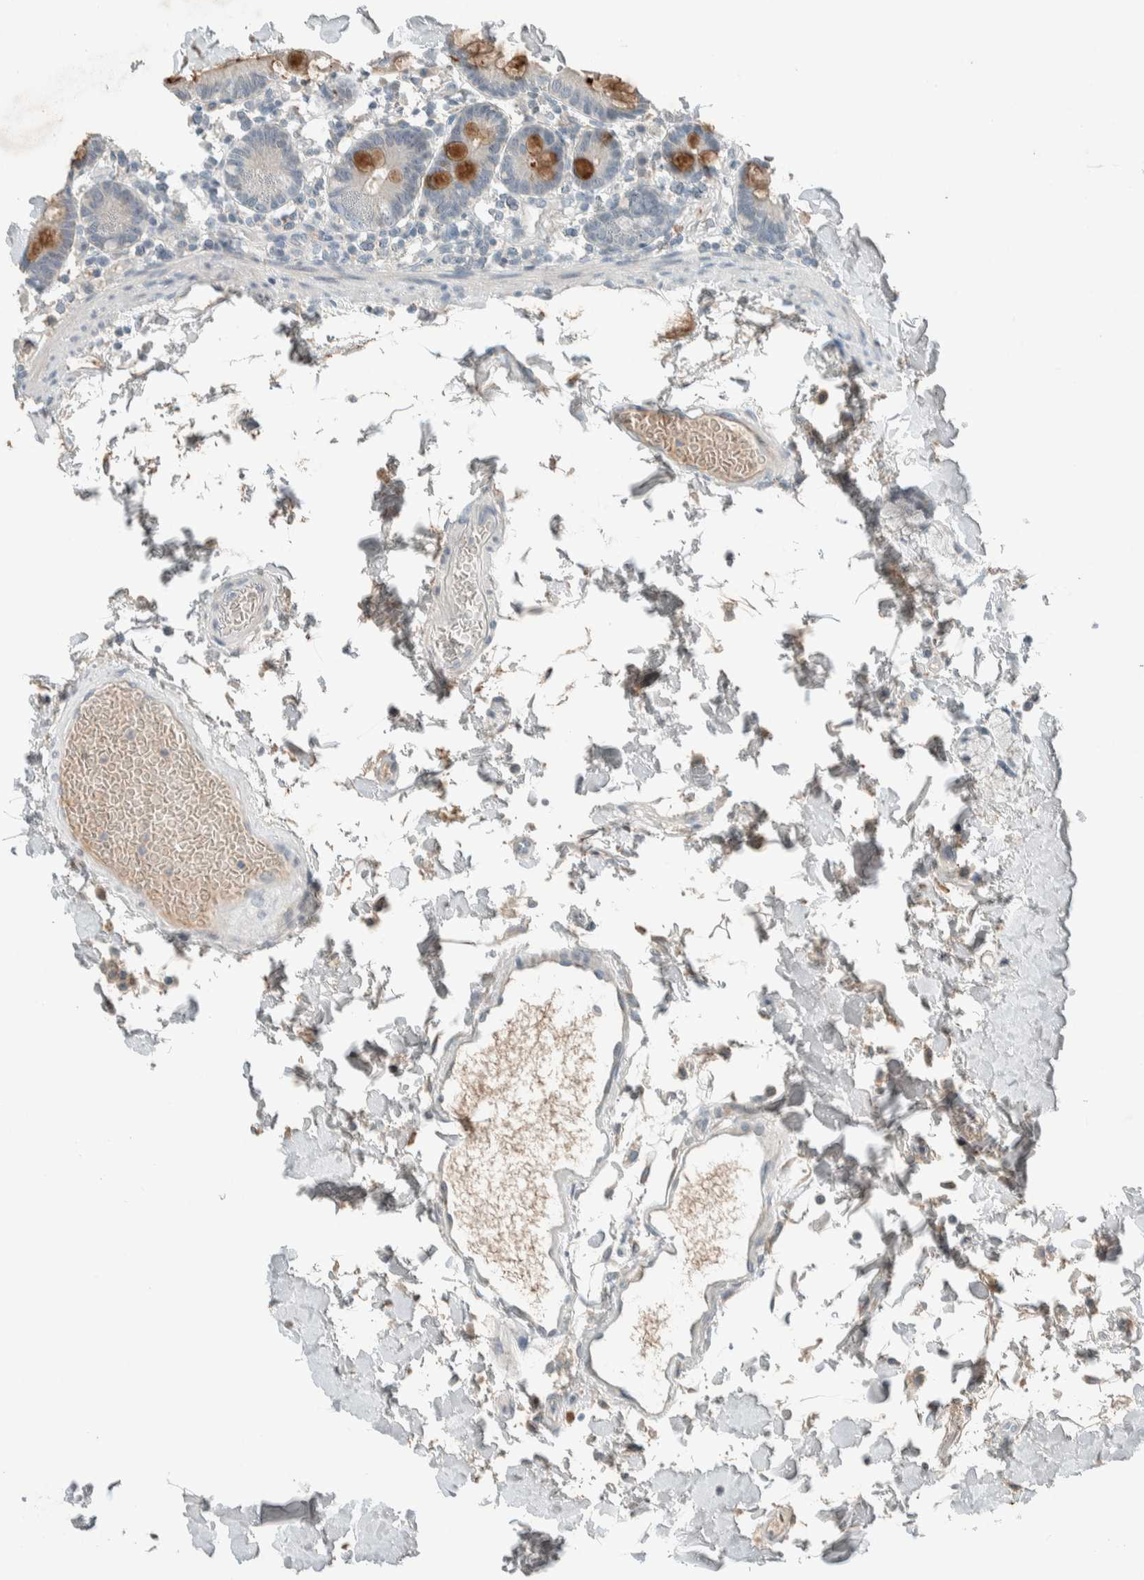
{"staining": {"intensity": "strong", "quantity": "<25%", "location": "cytoplasmic/membranous"}, "tissue": "duodenum", "cell_type": "Glandular cells", "image_type": "normal", "snomed": [{"axis": "morphology", "description": "Normal tissue, NOS"}, {"axis": "topography", "description": "Small intestine, NOS"}], "caption": "High-power microscopy captured an IHC image of unremarkable duodenum, revealing strong cytoplasmic/membranous positivity in about <25% of glandular cells.", "gene": "CERCAM", "patient": {"sex": "female", "age": 71}}